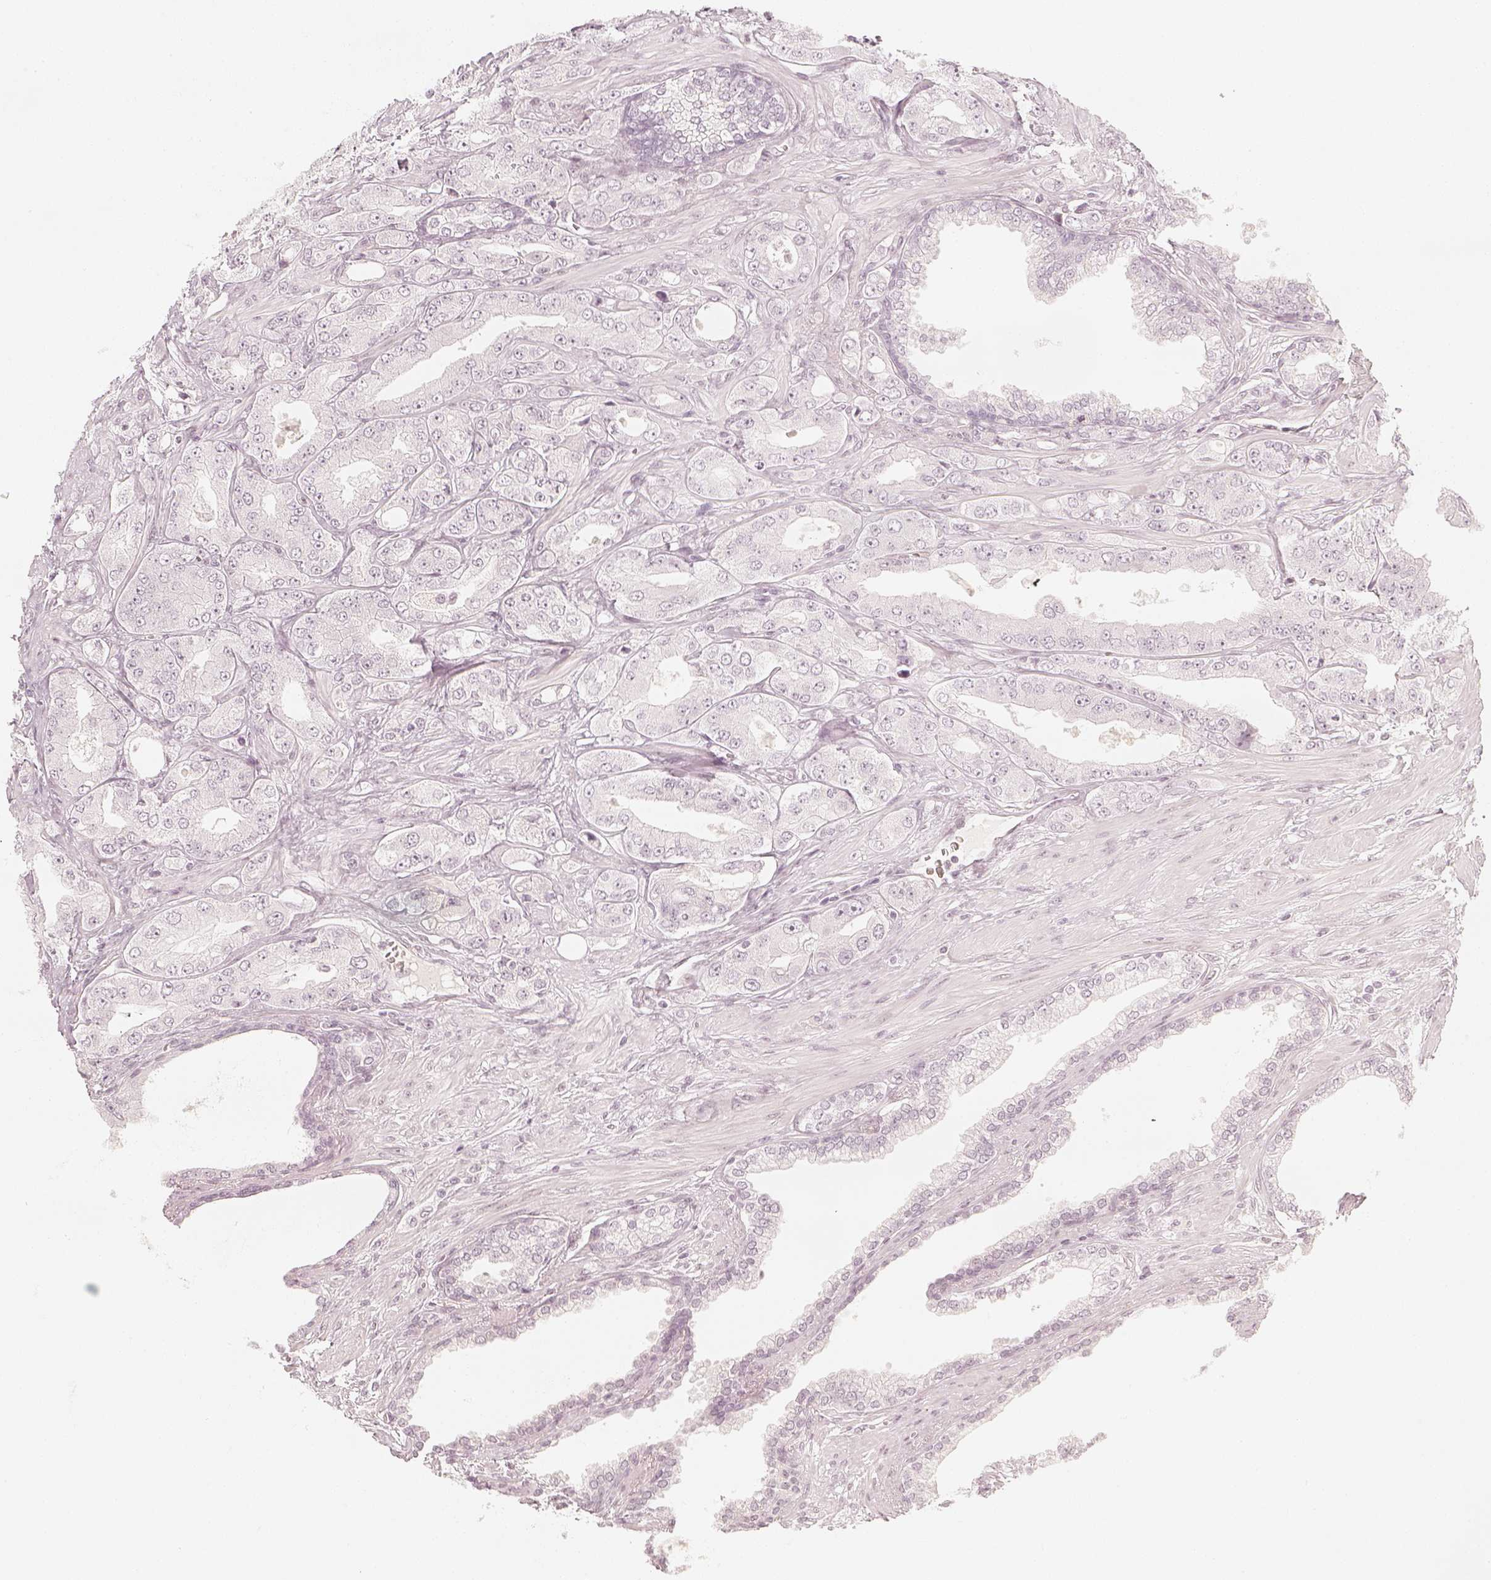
{"staining": {"intensity": "negative", "quantity": "none", "location": "none"}, "tissue": "prostate cancer", "cell_type": "Tumor cells", "image_type": "cancer", "snomed": [{"axis": "morphology", "description": "Adenocarcinoma, Low grade"}, {"axis": "topography", "description": "Prostate"}], "caption": "A high-resolution photomicrograph shows immunohistochemistry staining of prostate cancer (low-grade adenocarcinoma), which demonstrates no significant staining in tumor cells.", "gene": "KRTAP2-1", "patient": {"sex": "male", "age": 60}}